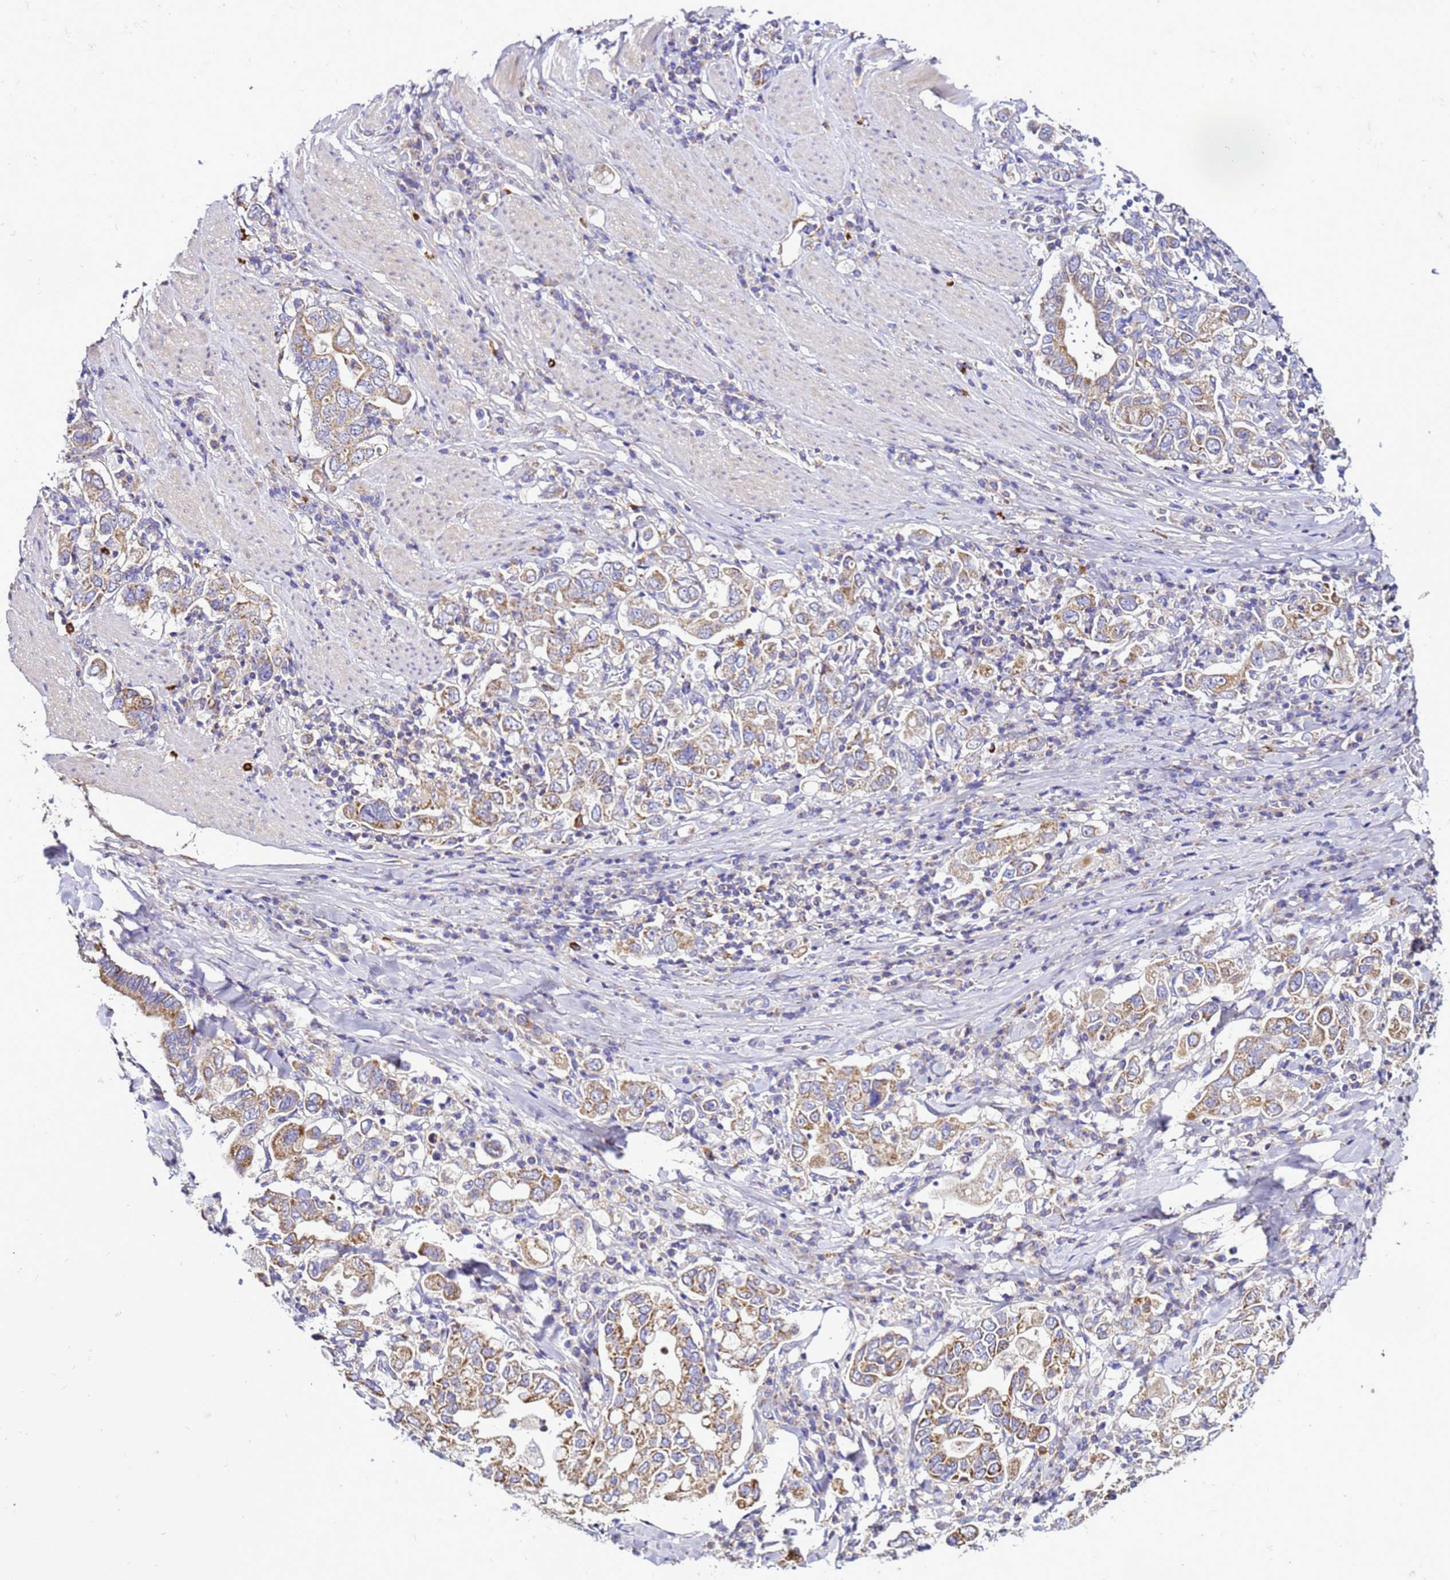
{"staining": {"intensity": "moderate", "quantity": ">75%", "location": "cytoplasmic/membranous"}, "tissue": "stomach cancer", "cell_type": "Tumor cells", "image_type": "cancer", "snomed": [{"axis": "morphology", "description": "Adenocarcinoma, NOS"}, {"axis": "topography", "description": "Stomach, upper"}], "caption": "Stomach adenocarcinoma stained with a protein marker exhibits moderate staining in tumor cells.", "gene": "HIGD2A", "patient": {"sex": "male", "age": 62}}